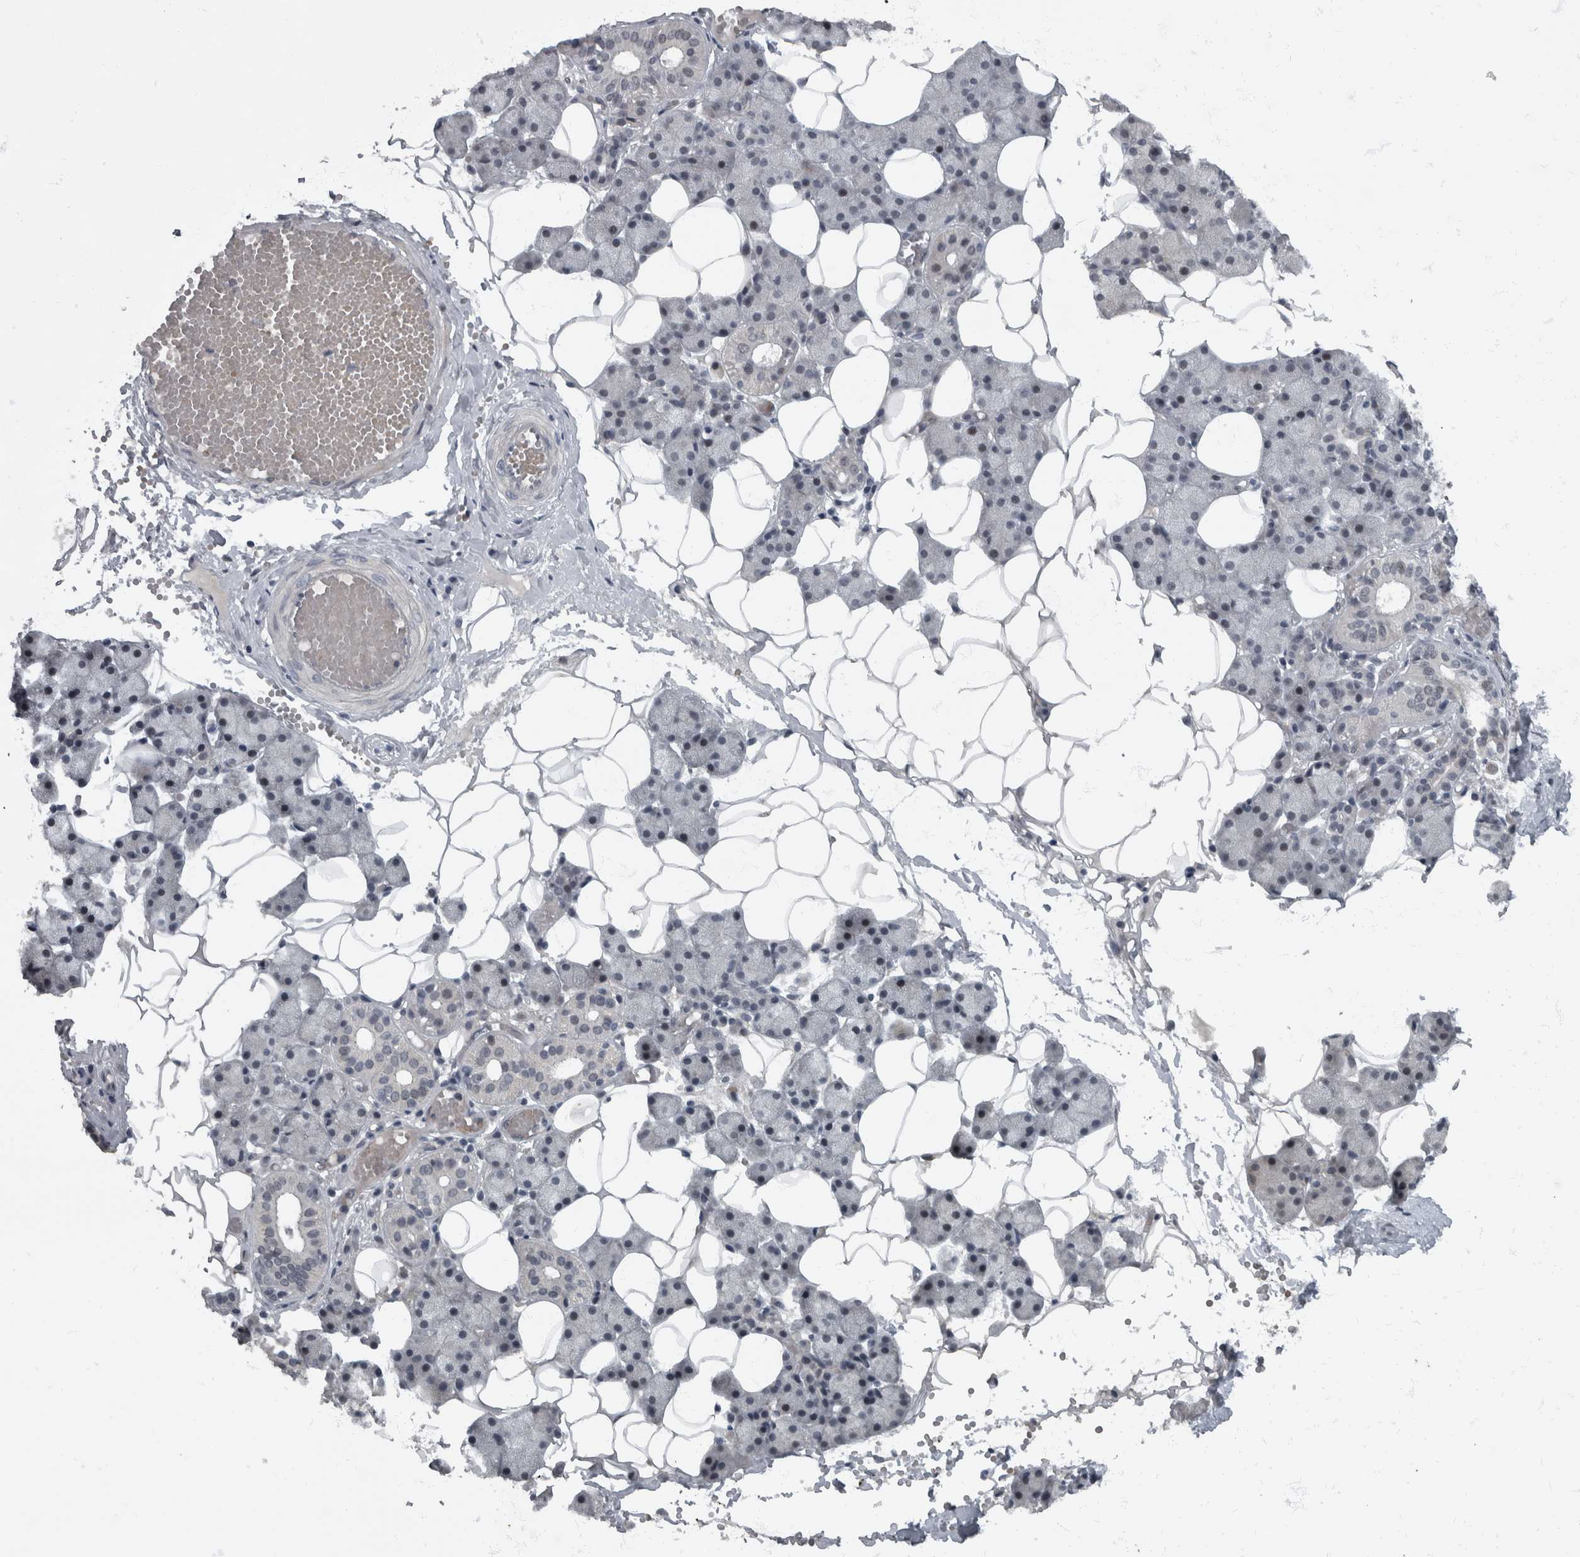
{"staining": {"intensity": "negative", "quantity": "none", "location": "none"}, "tissue": "salivary gland", "cell_type": "Glandular cells", "image_type": "normal", "snomed": [{"axis": "morphology", "description": "Normal tissue, NOS"}, {"axis": "topography", "description": "Salivary gland"}], "caption": "Immunohistochemistry of normal salivary gland demonstrates no expression in glandular cells.", "gene": "WDR33", "patient": {"sex": "female", "age": 33}}